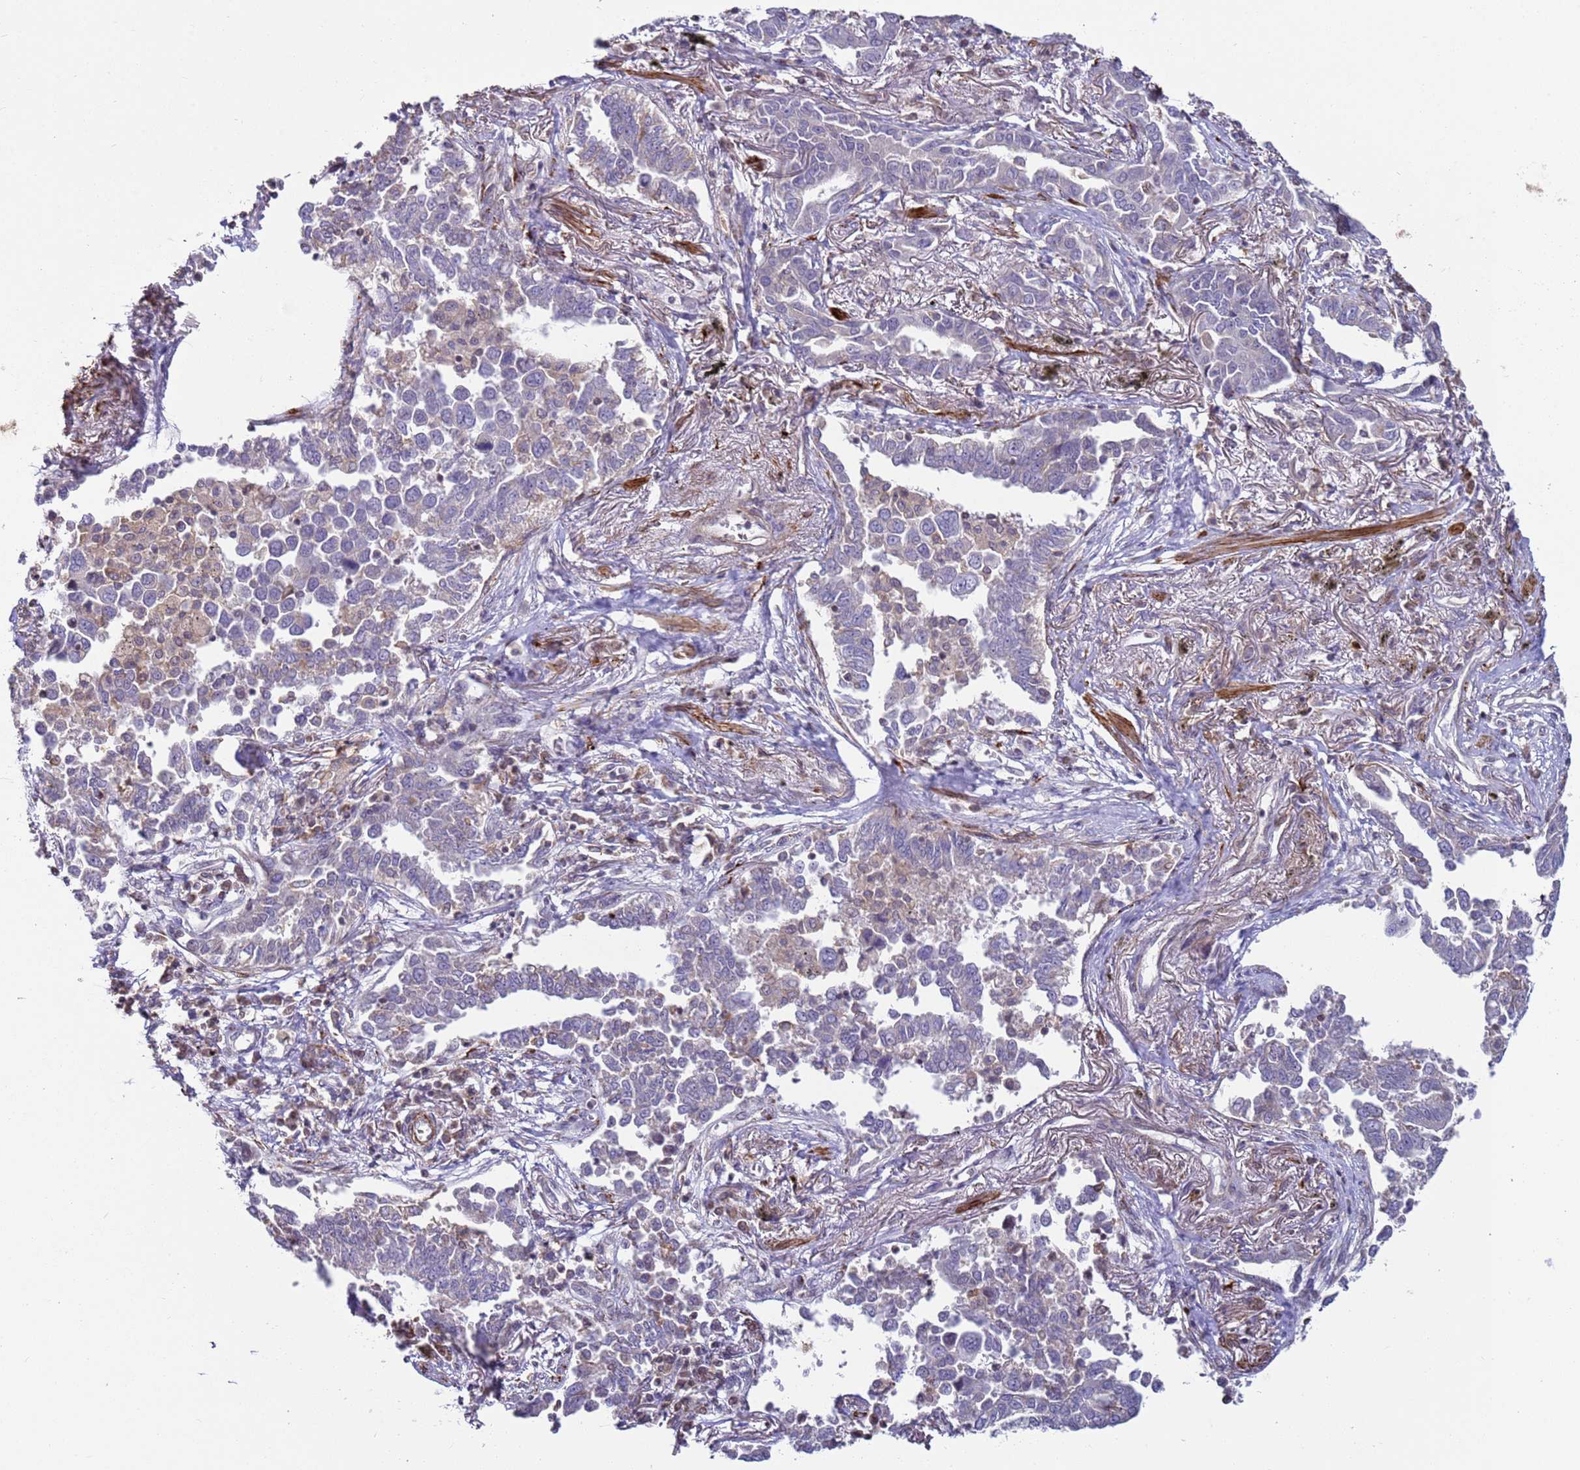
{"staining": {"intensity": "negative", "quantity": "none", "location": "none"}, "tissue": "lung cancer", "cell_type": "Tumor cells", "image_type": "cancer", "snomed": [{"axis": "morphology", "description": "Adenocarcinoma, NOS"}, {"axis": "topography", "description": "Lung"}], "caption": "Immunohistochemistry micrograph of neoplastic tissue: human lung cancer (adenocarcinoma) stained with DAB exhibits no significant protein expression in tumor cells. Brightfield microscopy of IHC stained with DAB (brown) and hematoxylin (blue), captured at high magnification.", "gene": "SNAPC4", "patient": {"sex": "male", "age": 67}}